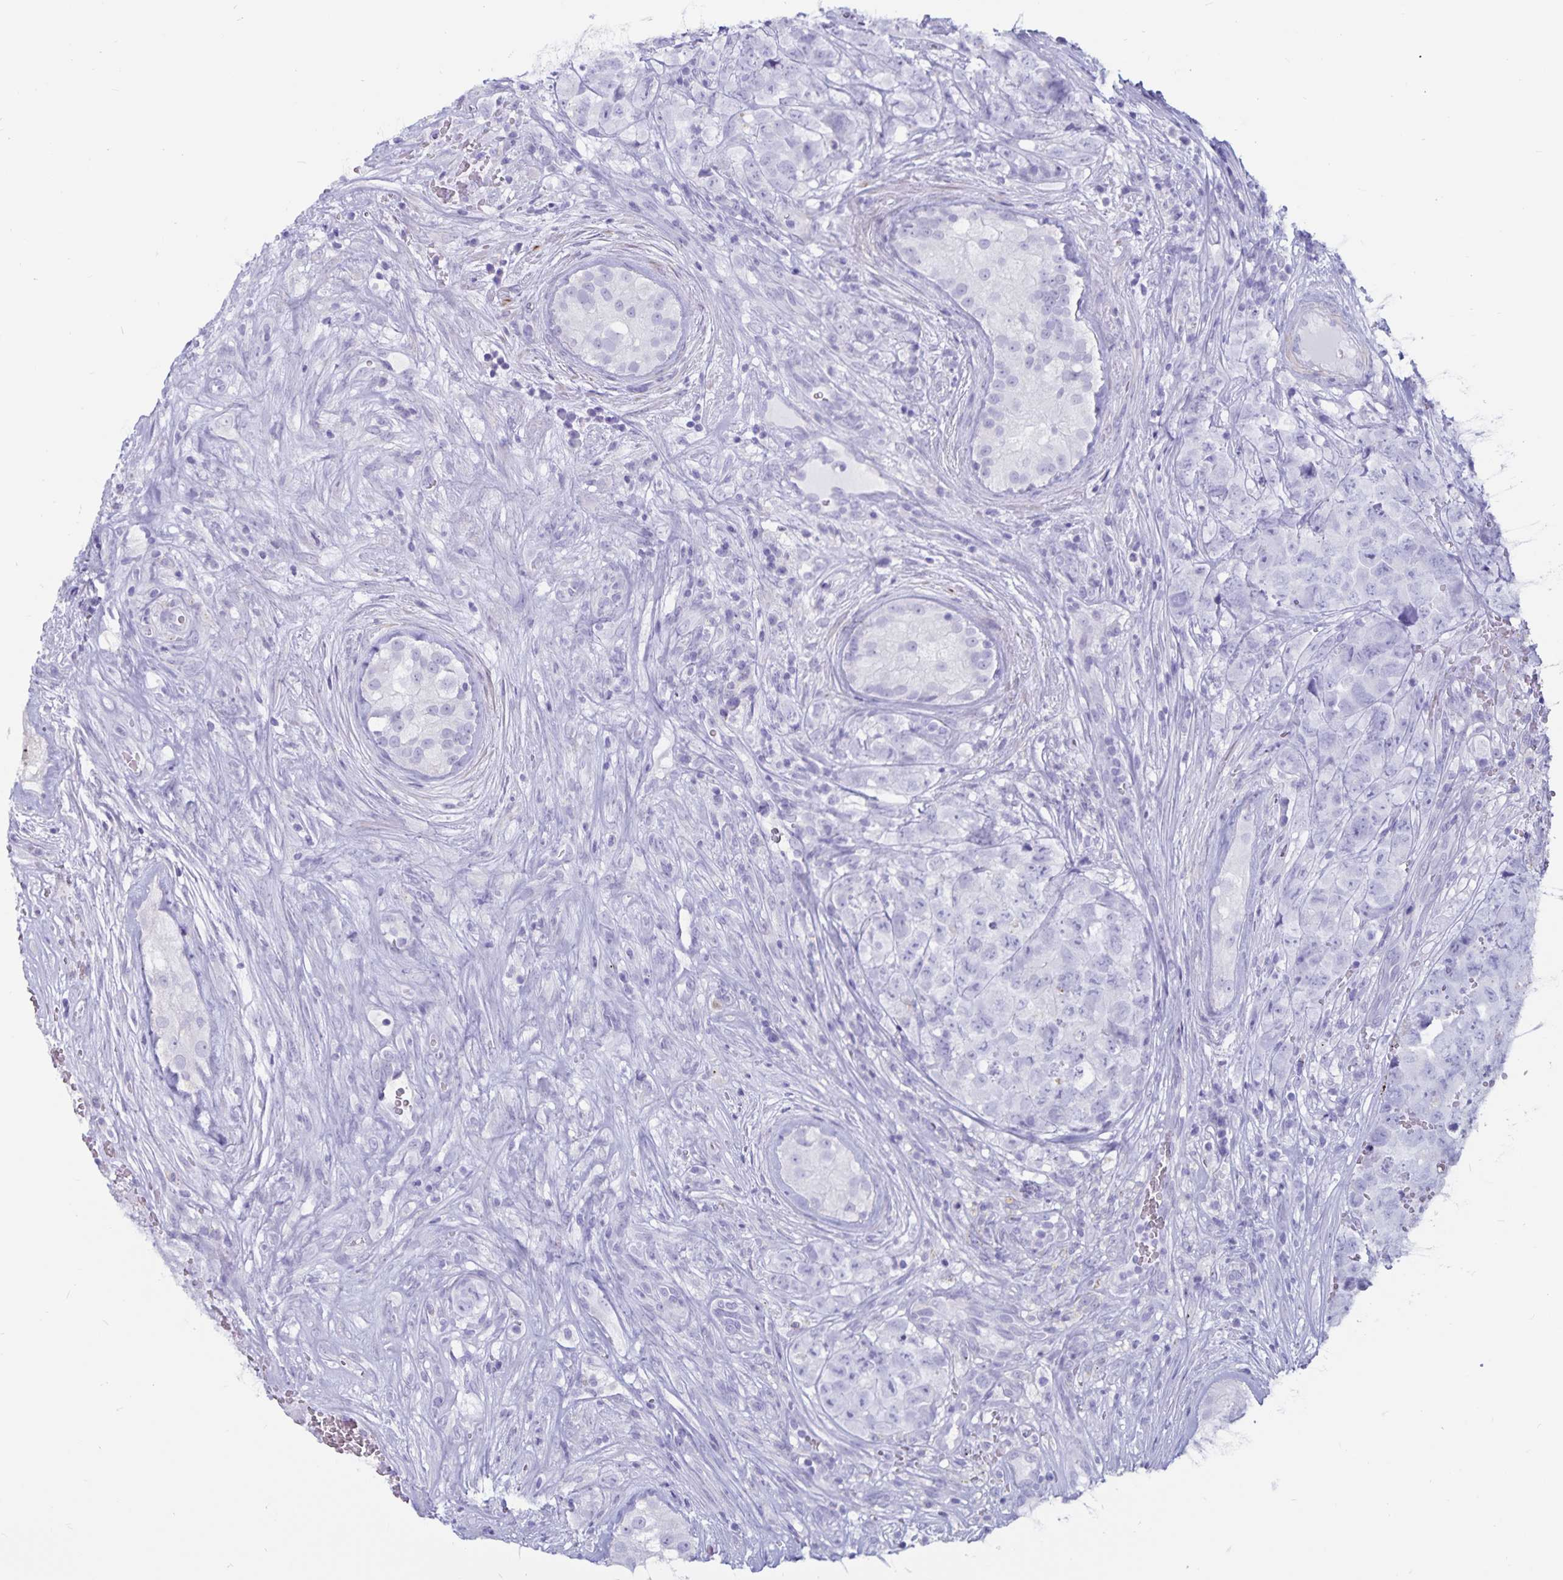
{"staining": {"intensity": "negative", "quantity": "none", "location": "none"}, "tissue": "testis cancer", "cell_type": "Tumor cells", "image_type": "cancer", "snomed": [{"axis": "morphology", "description": "Carcinoma, Embryonal, NOS"}, {"axis": "topography", "description": "Testis"}], "caption": "A photomicrograph of testis embryonal carcinoma stained for a protein reveals no brown staining in tumor cells.", "gene": "GPR137", "patient": {"sex": "male", "age": 18}}